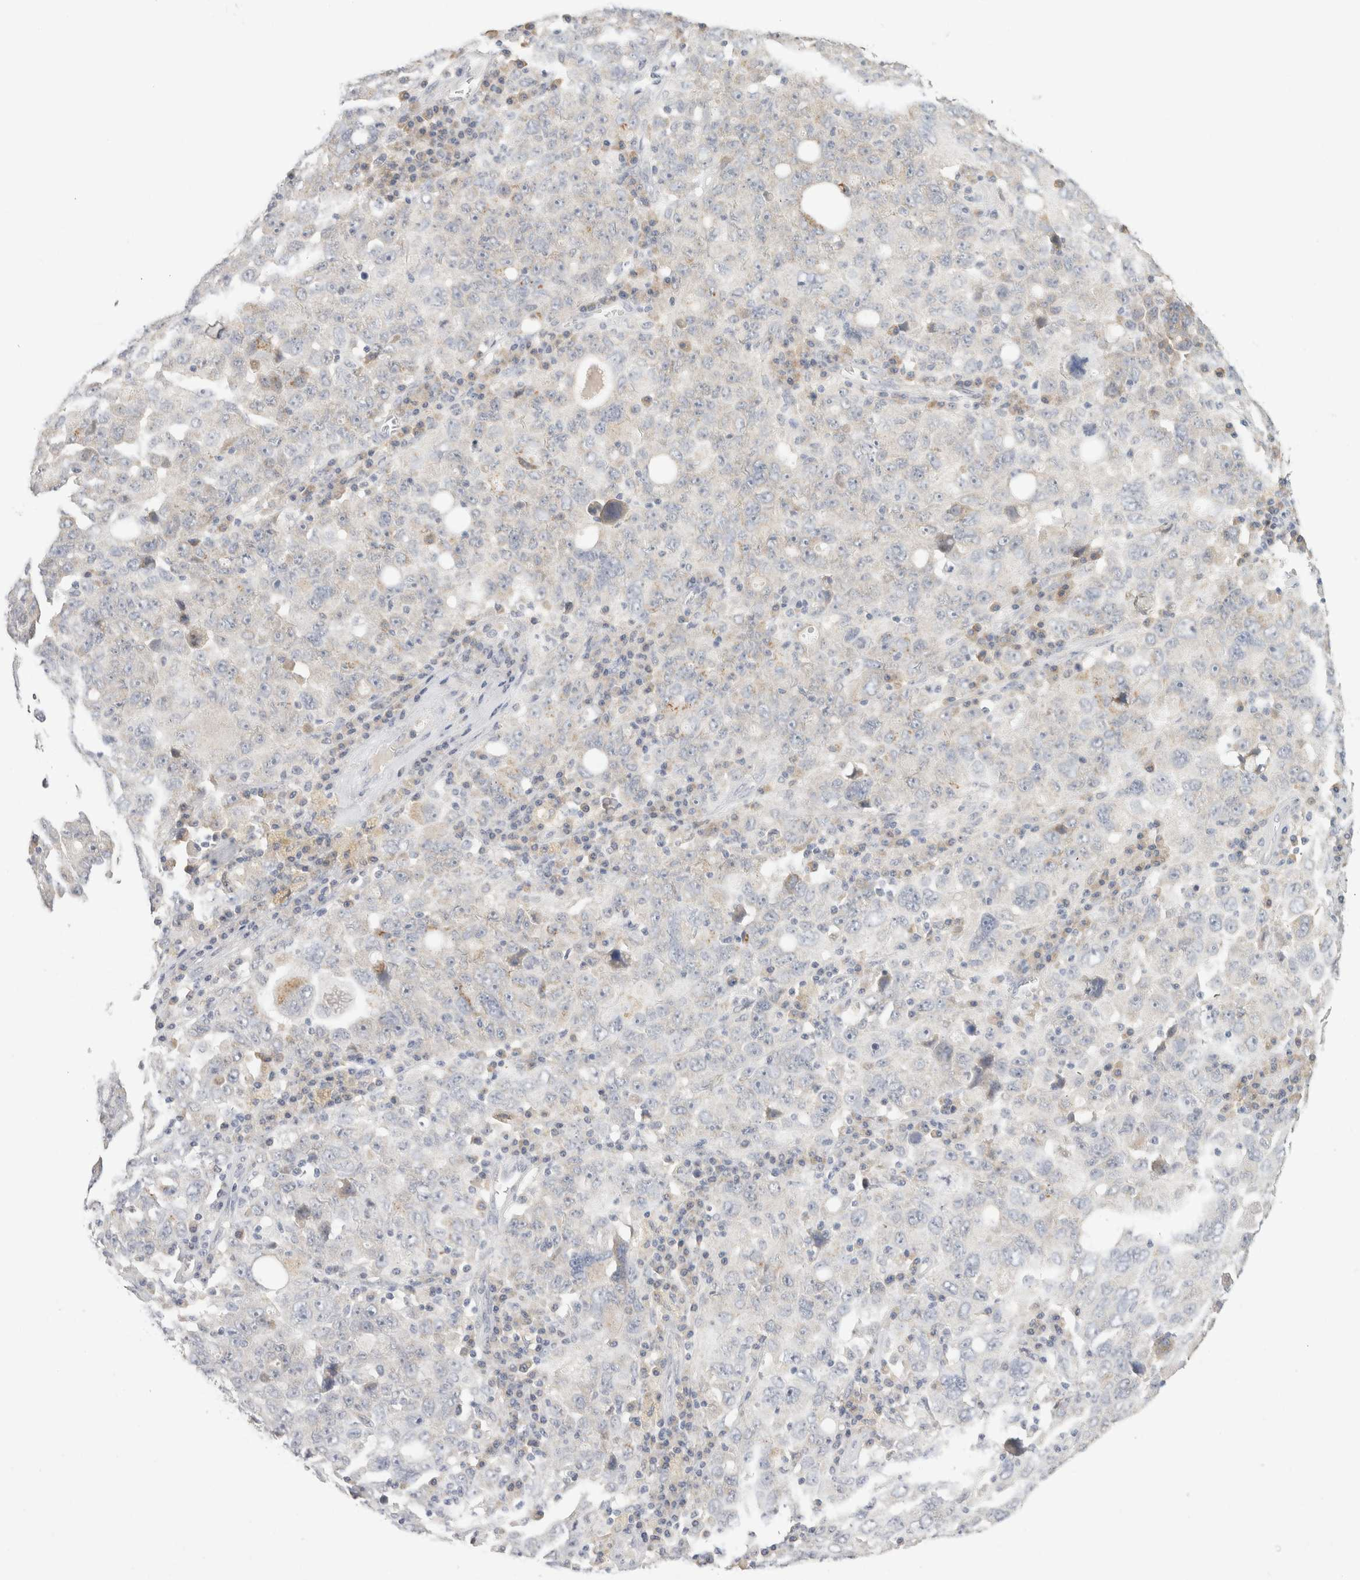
{"staining": {"intensity": "negative", "quantity": "none", "location": "none"}, "tissue": "ovarian cancer", "cell_type": "Tumor cells", "image_type": "cancer", "snomed": [{"axis": "morphology", "description": "Carcinoma, endometroid"}, {"axis": "topography", "description": "Ovary"}], "caption": "IHC micrograph of neoplastic tissue: human endometroid carcinoma (ovarian) stained with DAB (3,3'-diaminobenzidine) exhibits no significant protein expression in tumor cells. Brightfield microscopy of IHC stained with DAB (brown) and hematoxylin (blue), captured at high magnification.", "gene": "CHRM4", "patient": {"sex": "female", "age": 62}}